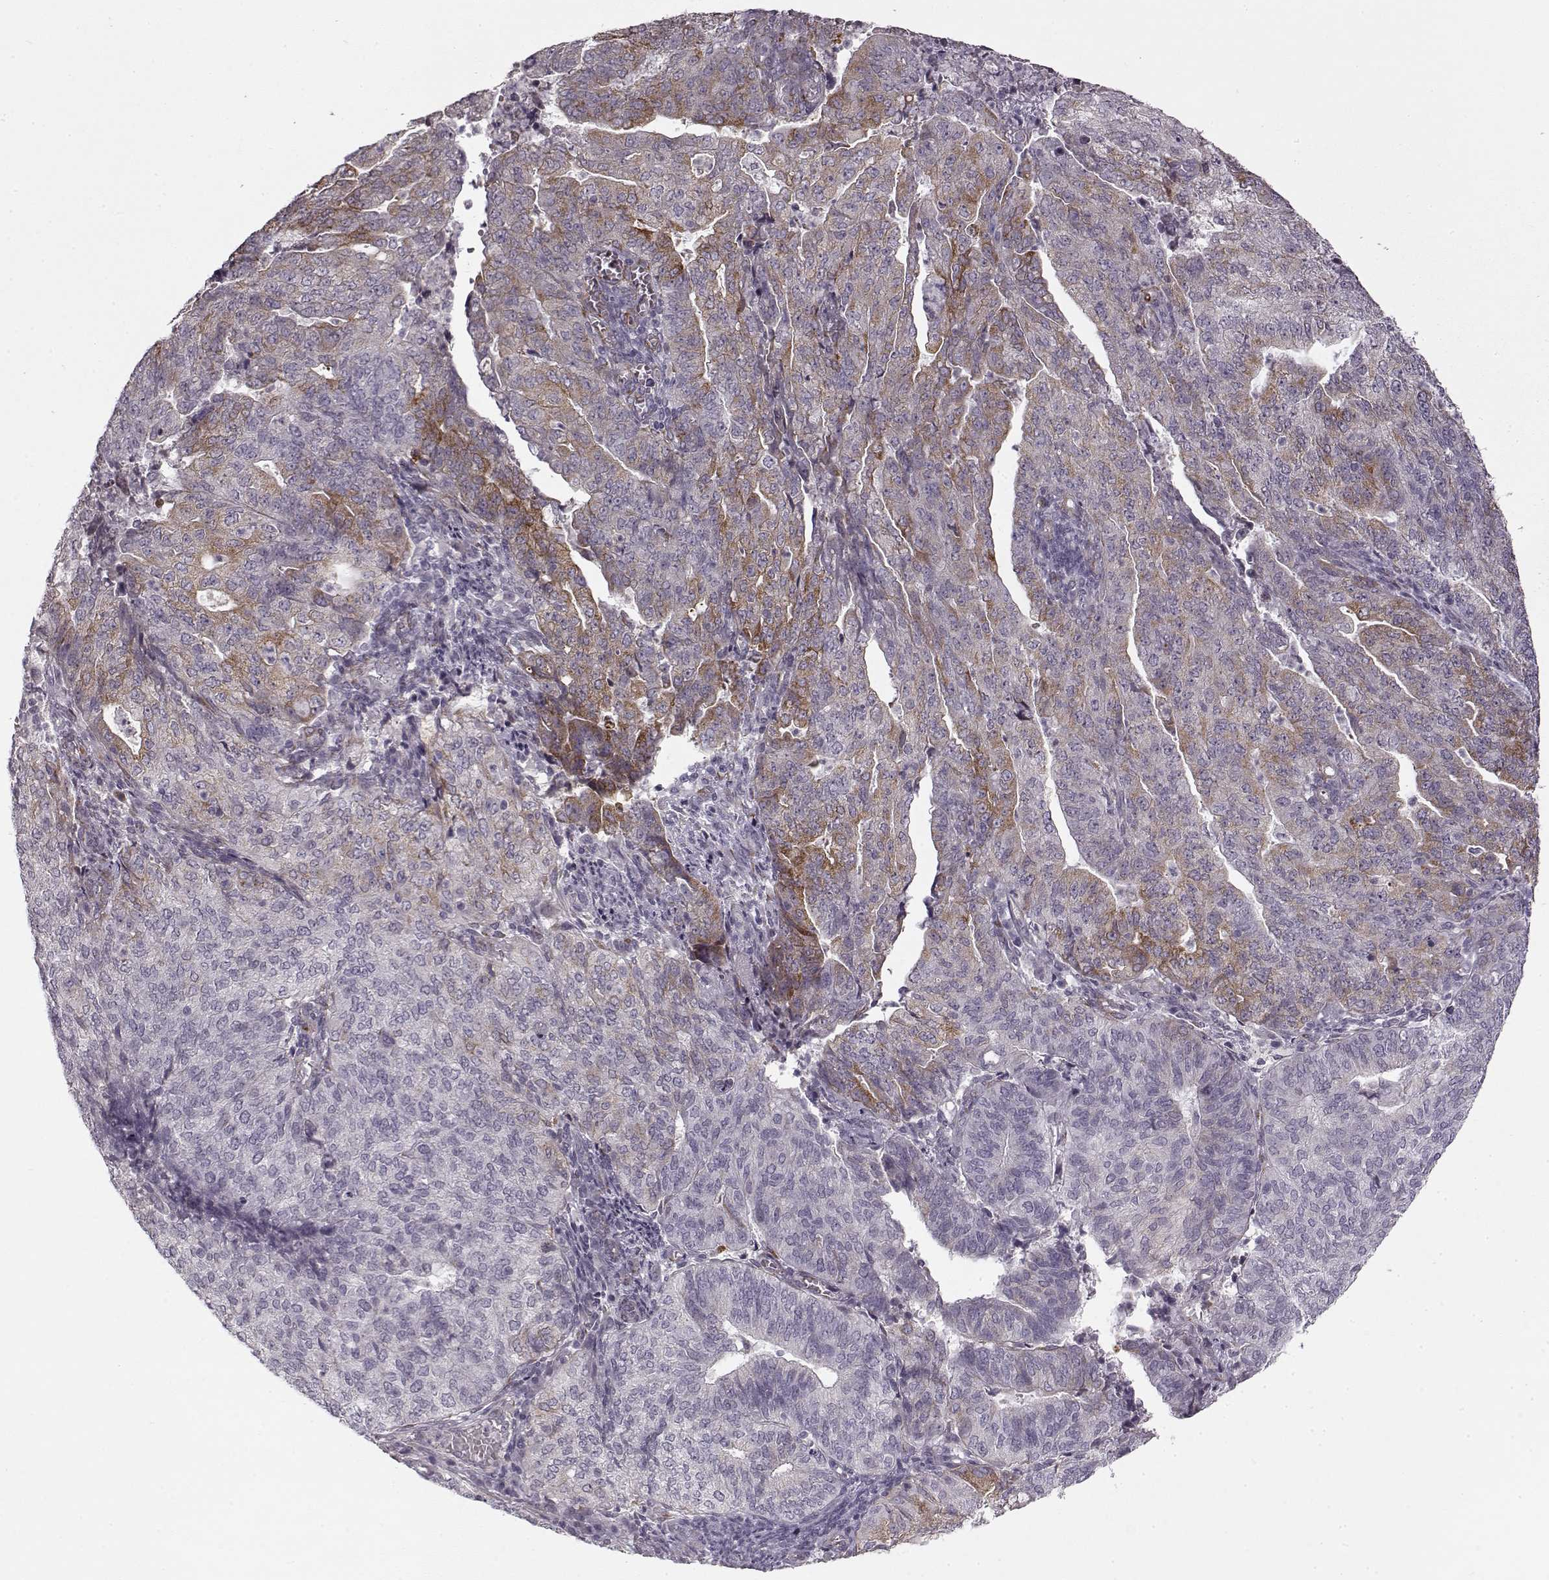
{"staining": {"intensity": "moderate", "quantity": "25%-75%", "location": "cytoplasmic/membranous"}, "tissue": "endometrial cancer", "cell_type": "Tumor cells", "image_type": "cancer", "snomed": [{"axis": "morphology", "description": "Adenocarcinoma, NOS"}, {"axis": "topography", "description": "Endometrium"}], "caption": "A brown stain highlights moderate cytoplasmic/membranous expression of a protein in endometrial cancer tumor cells.", "gene": "LAMB2", "patient": {"sex": "female", "age": 82}}